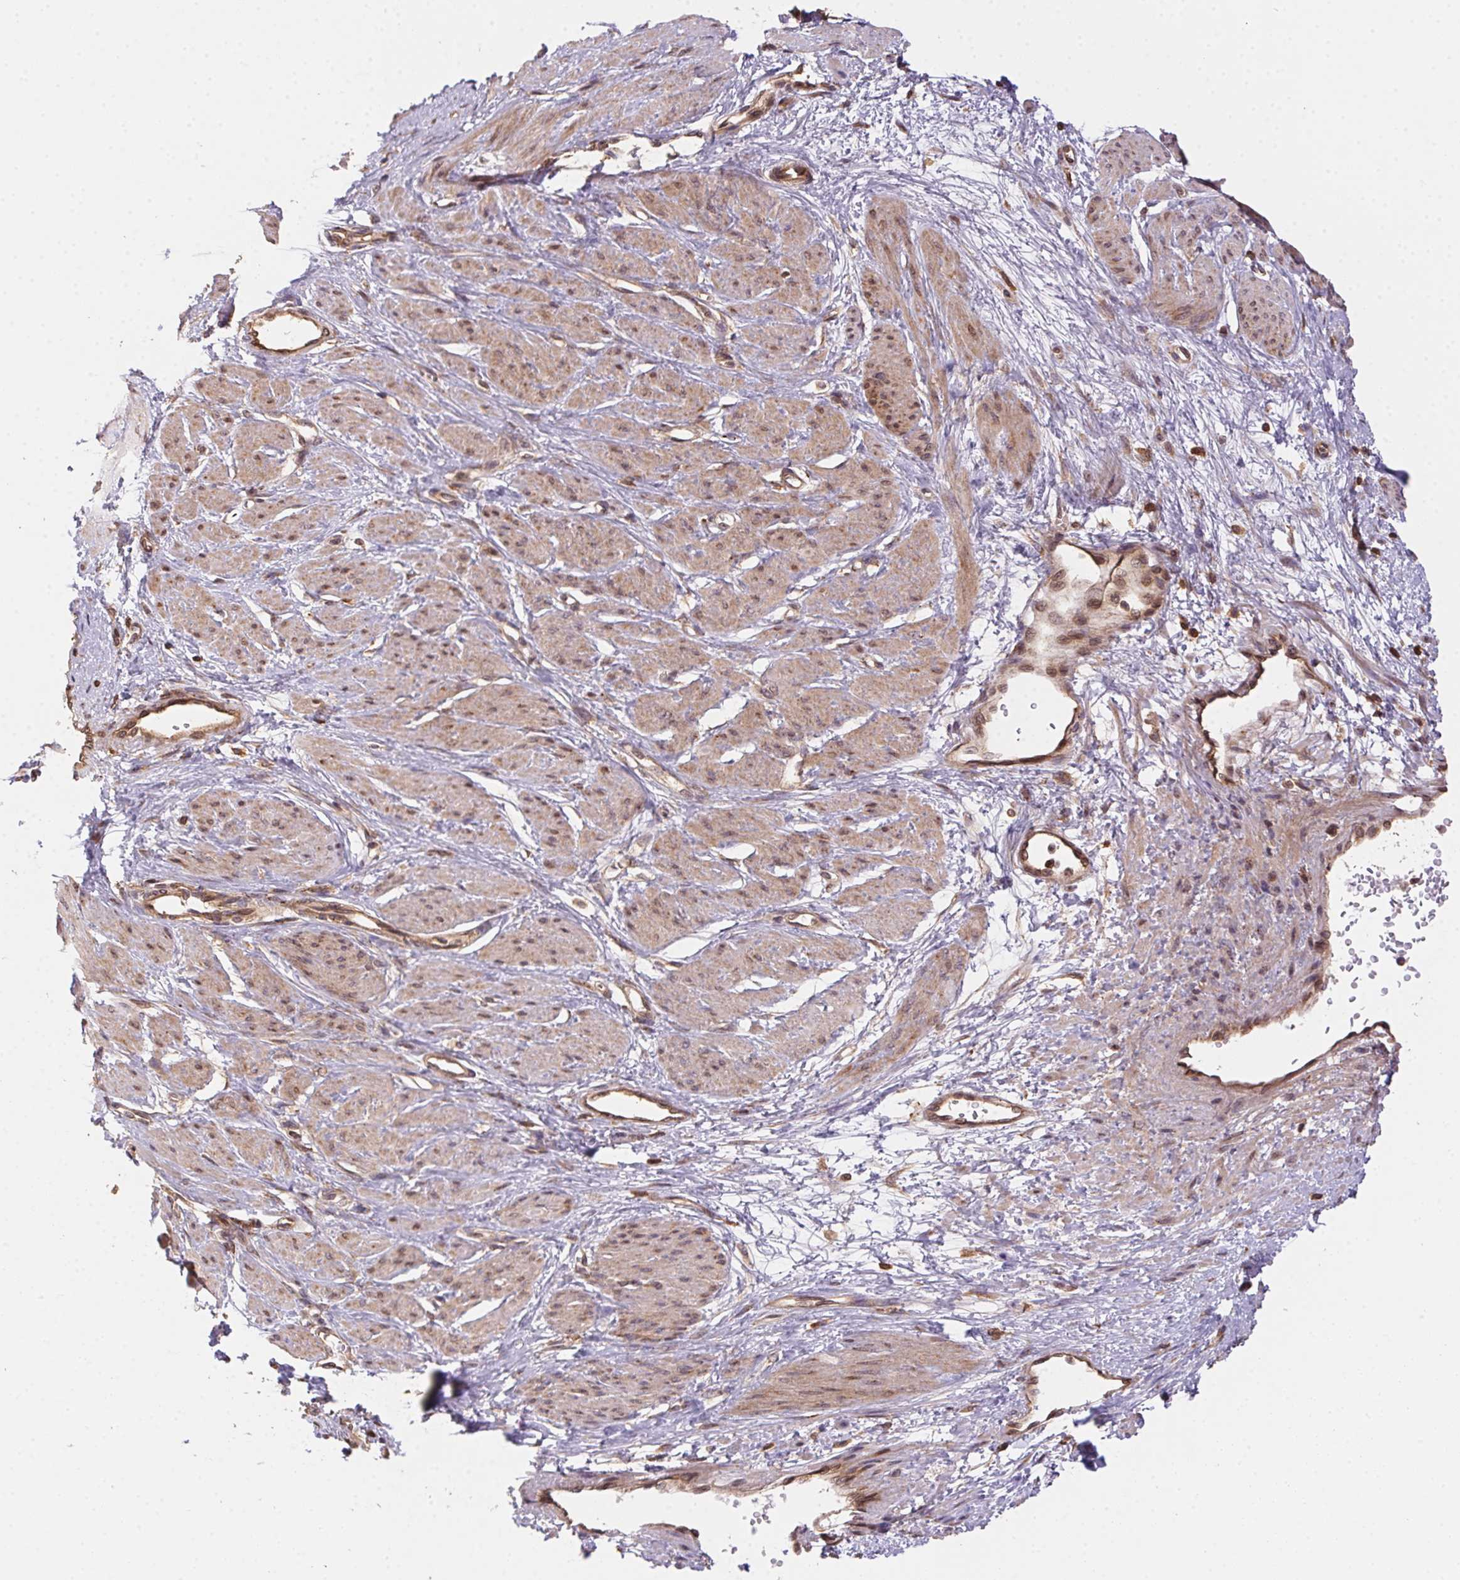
{"staining": {"intensity": "weak", "quantity": ">75%", "location": "cytoplasmic/membranous,nuclear"}, "tissue": "smooth muscle", "cell_type": "Smooth muscle cells", "image_type": "normal", "snomed": [{"axis": "morphology", "description": "Normal tissue, NOS"}, {"axis": "topography", "description": "Smooth muscle"}, {"axis": "topography", "description": "Uterus"}], "caption": "IHC image of benign human smooth muscle stained for a protein (brown), which displays low levels of weak cytoplasmic/membranous,nuclear staining in approximately >75% of smooth muscle cells.", "gene": "MEX3D", "patient": {"sex": "female", "age": 39}}